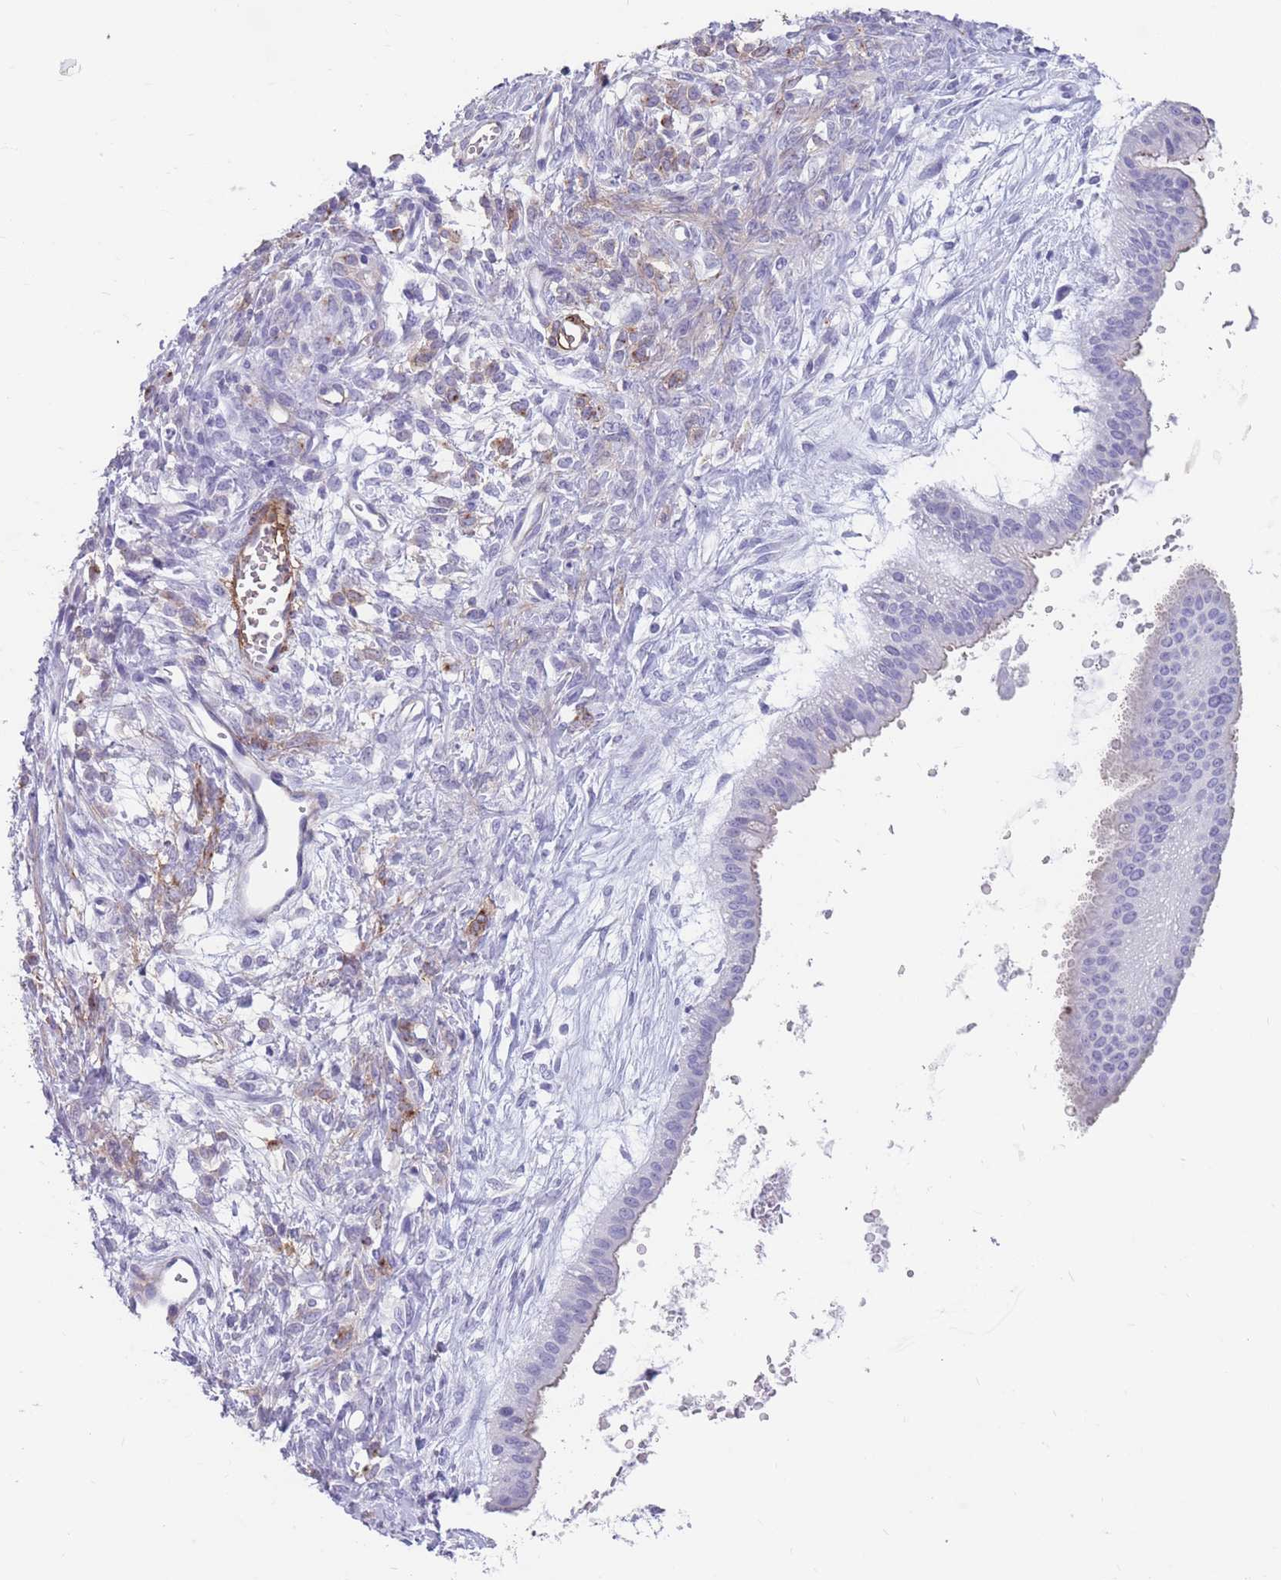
{"staining": {"intensity": "negative", "quantity": "none", "location": "none"}, "tissue": "ovarian cancer", "cell_type": "Tumor cells", "image_type": "cancer", "snomed": [{"axis": "morphology", "description": "Cystadenocarcinoma, mucinous, NOS"}, {"axis": "topography", "description": "Ovary"}], "caption": "Immunohistochemistry (IHC) micrograph of ovarian cancer (mucinous cystadenocarcinoma) stained for a protein (brown), which shows no positivity in tumor cells.", "gene": "DPYD", "patient": {"sex": "female", "age": 73}}